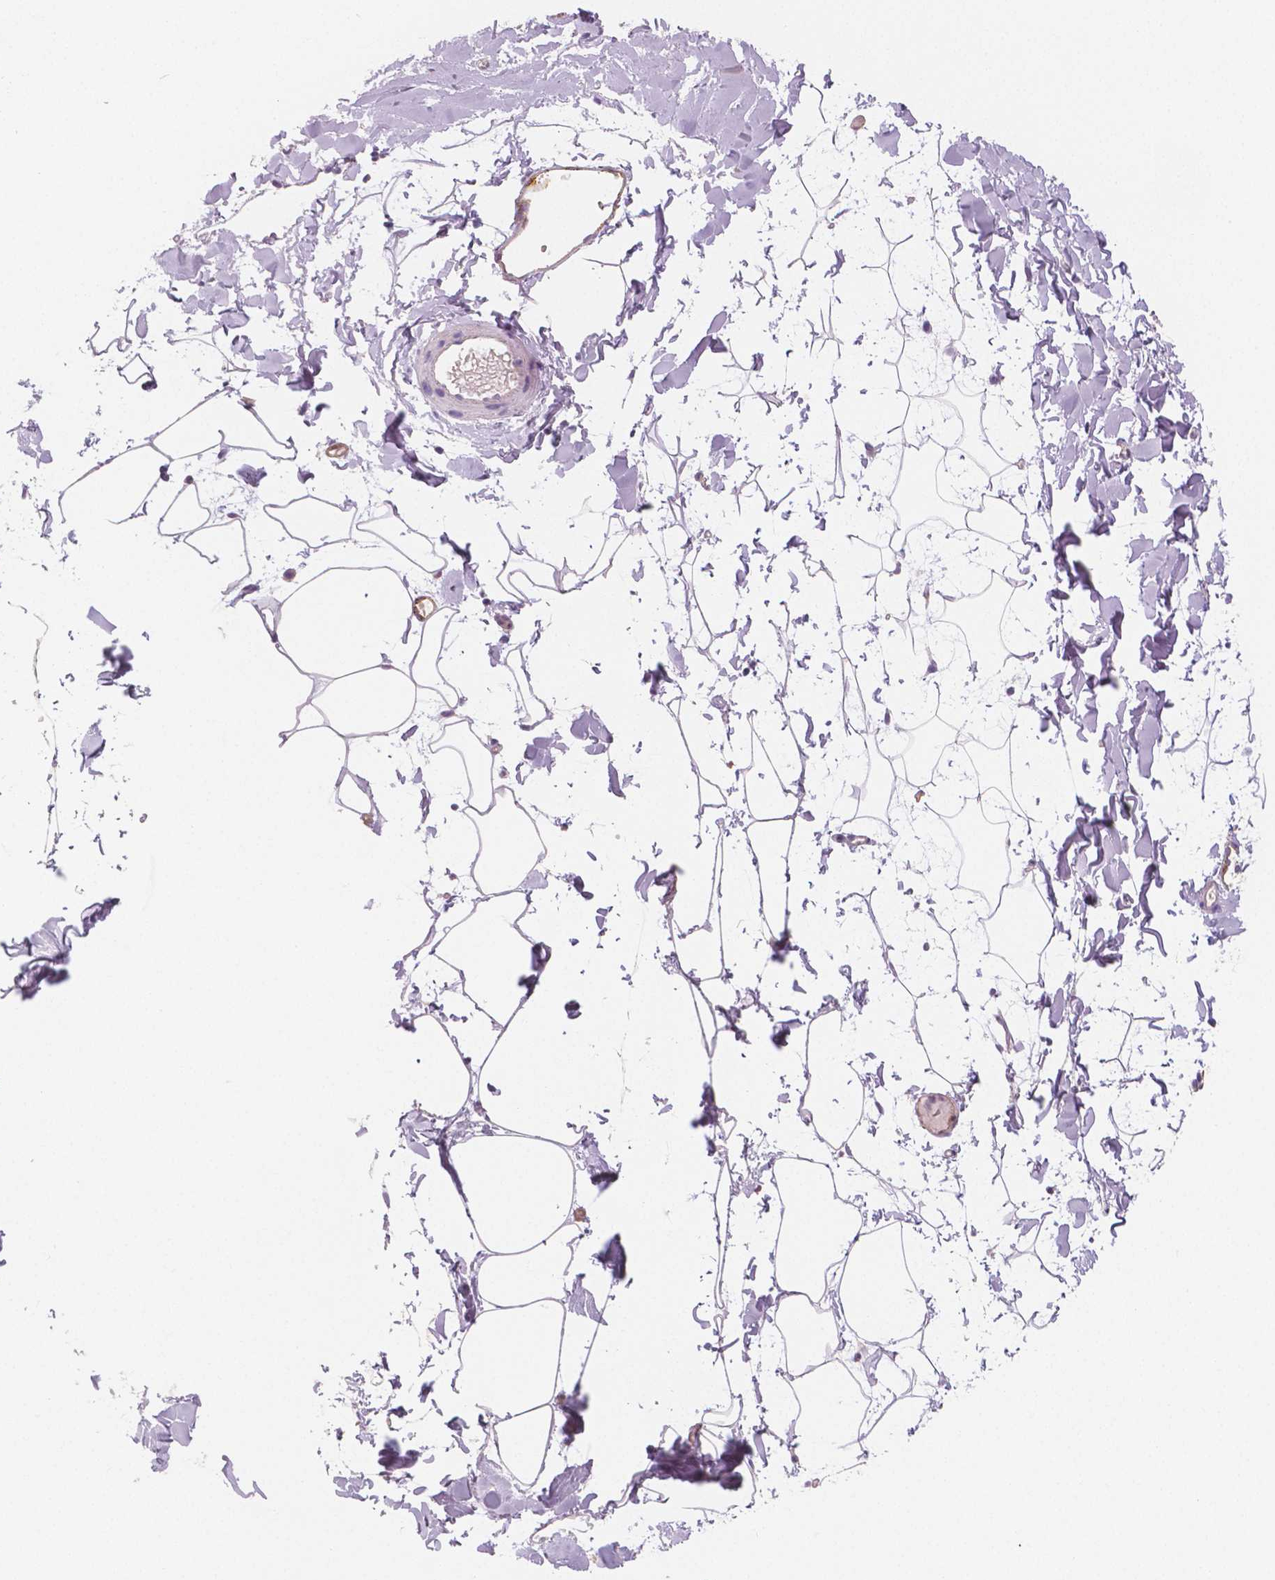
{"staining": {"intensity": "negative", "quantity": "none", "location": "none"}, "tissue": "adipose tissue", "cell_type": "Adipocytes", "image_type": "normal", "snomed": [{"axis": "morphology", "description": "Normal tissue, NOS"}, {"axis": "topography", "description": "Gallbladder"}, {"axis": "topography", "description": "Peripheral nerve tissue"}], "caption": "IHC image of benign adipose tissue stained for a protein (brown), which exhibits no expression in adipocytes.", "gene": "TSPAN7", "patient": {"sex": "female", "age": 45}}